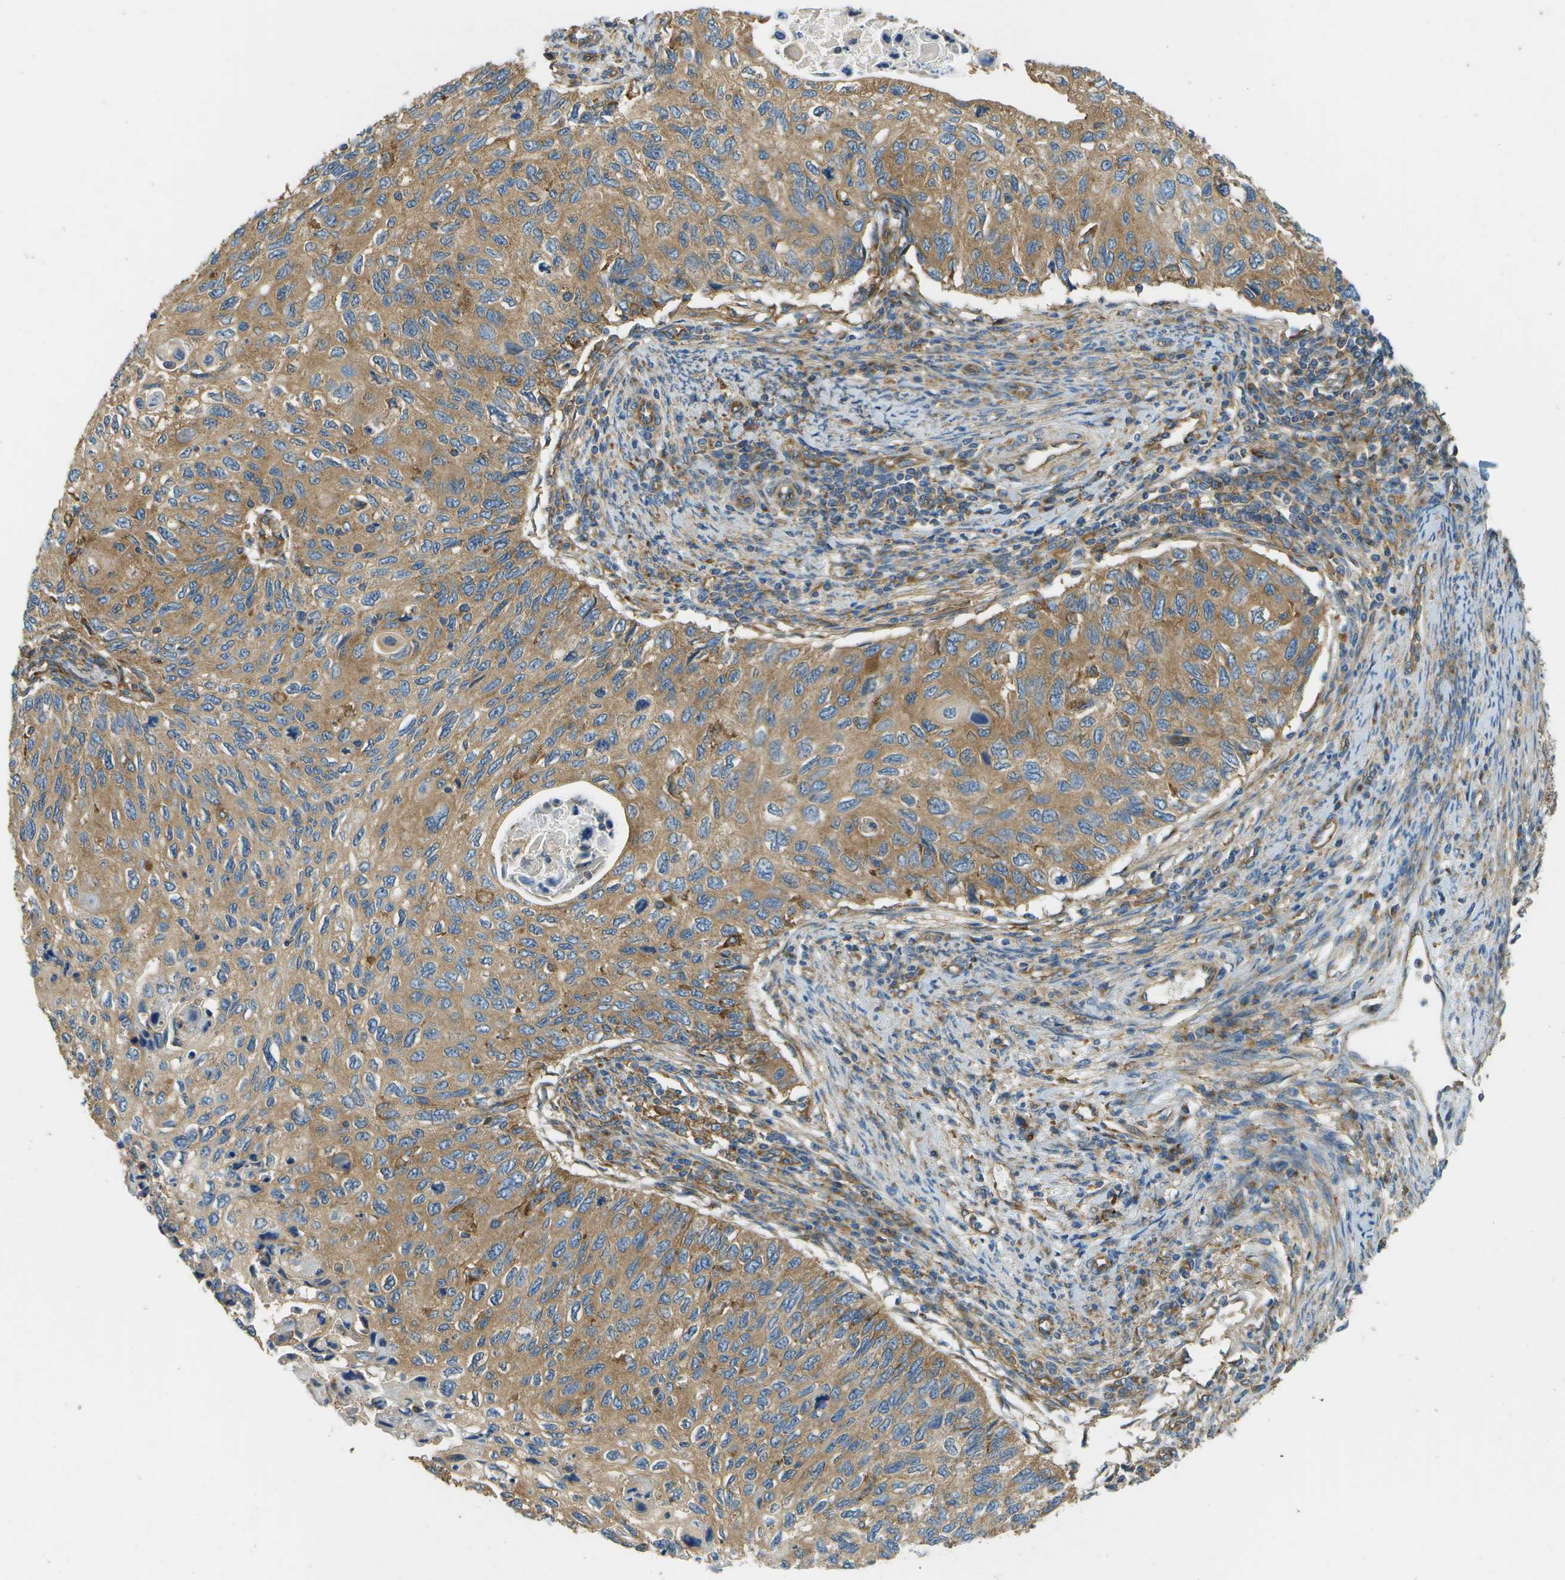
{"staining": {"intensity": "moderate", "quantity": ">75%", "location": "cytoplasmic/membranous"}, "tissue": "cervical cancer", "cell_type": "Tumor cells", "image_type": "cancer", "snomed": [{"axis": "morphology", "description": "Squamous cell carcinoma, NOS"}, {"axis": "topography", "description": "Cervix"}], "caption": "Immunohistochemistry (IHC) micrograph of cervical cancer (squamous cell carcinoma) stained for a protein (brown), which reveals medium levels of moderate cytoplasmic/membranous expression in about >75% of tumor cells.", "gene": "CLTC", "patient": {"sex": "female", "age": 70}}